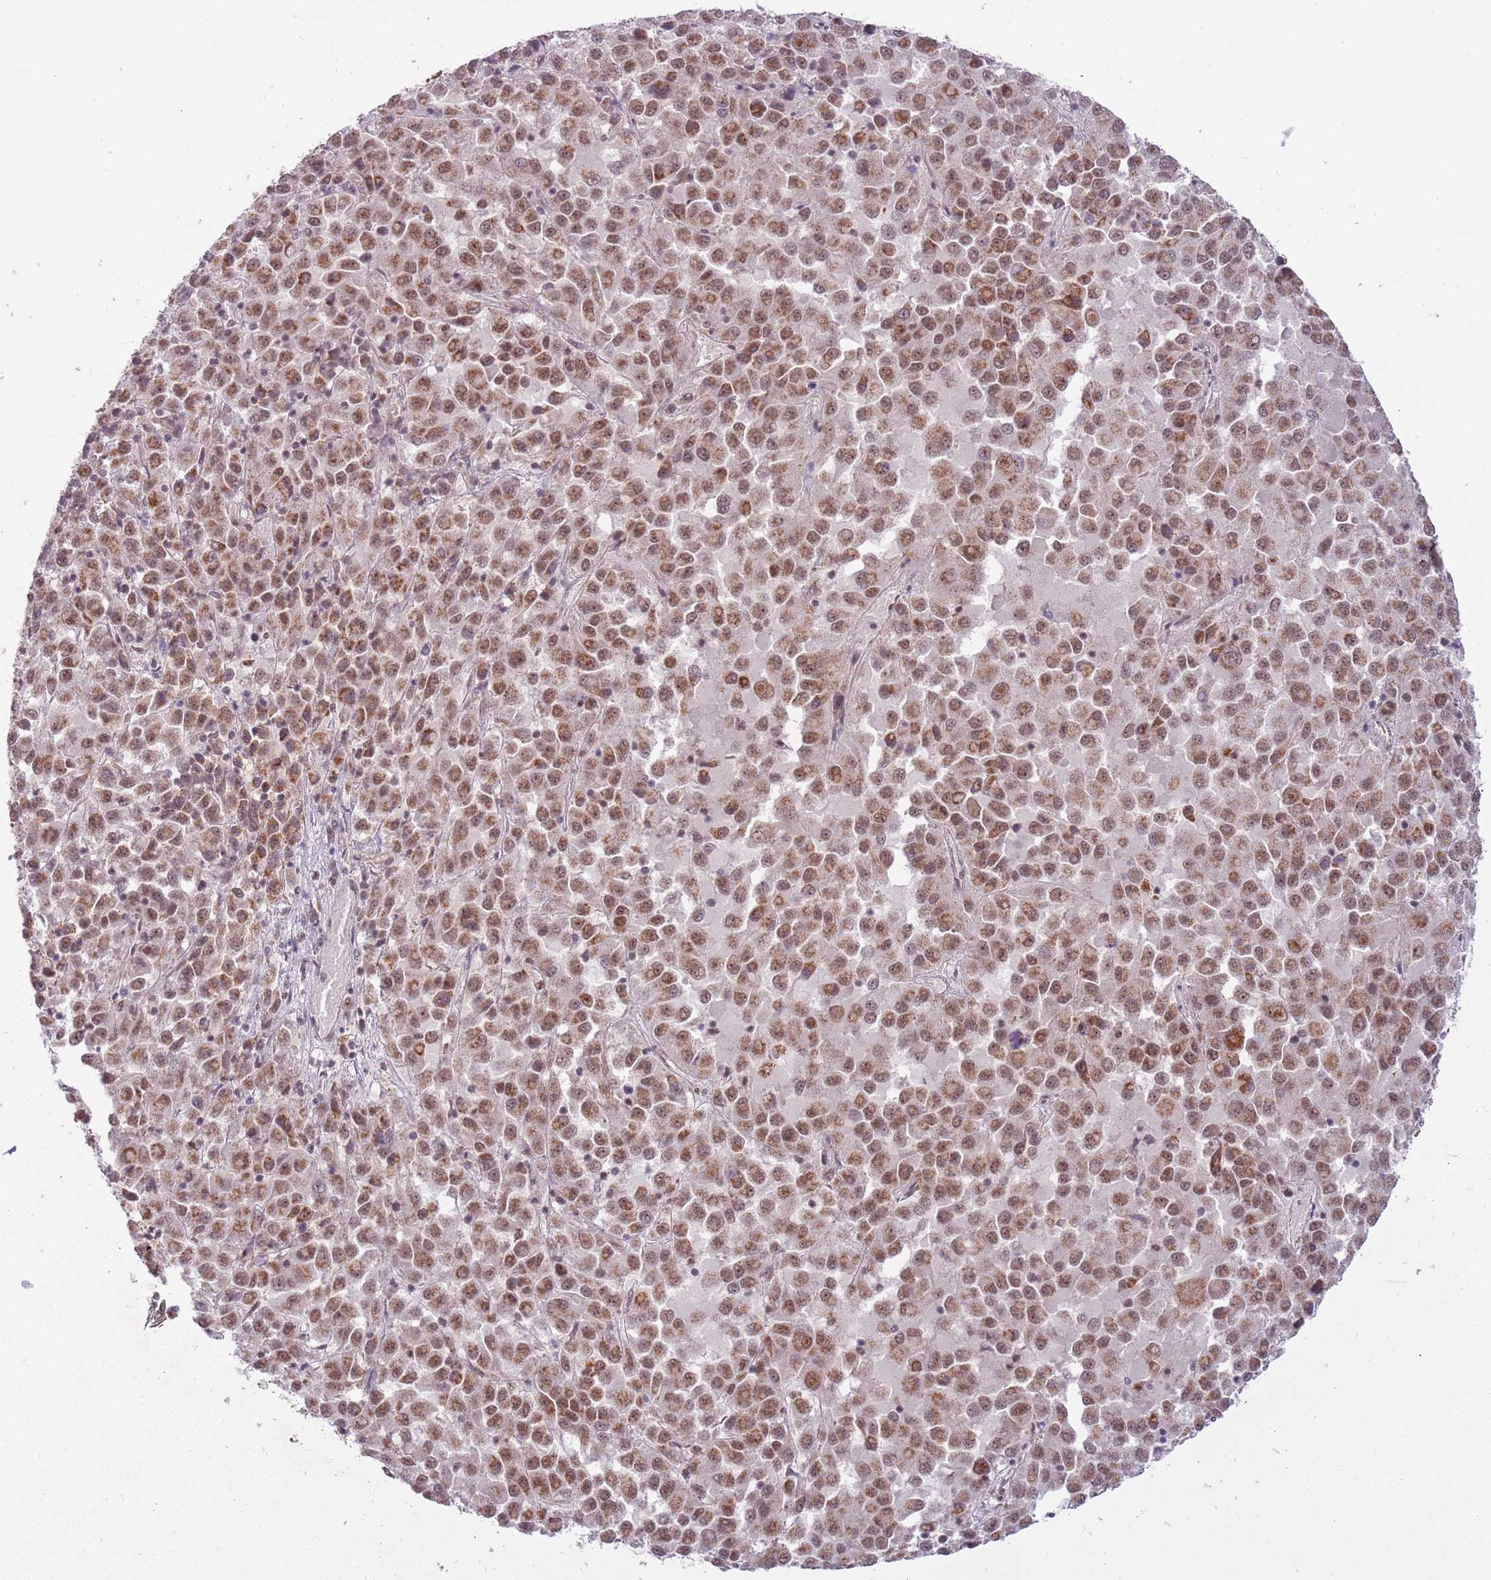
{"staining": {"intensity": "moderate", "quantity": ">75%", "location": "nuclear"}, "tissue": "melanoma", "cell_type": "Tumor cells", "image_type": "cancer", "snomed": [{"axis": "morphology", "description": "Malignant melanoma, Metastatic site"}, {"axis": "topography", "description": "Lung"}], "caption": "Immunohistochemistry histopathology image of malignant melanoma (metastatic site) stained for a protein (brown), which reveals medium levels of moderate nuclear positivity in about >75% of tumor cells.", "gene": "FAM120AOS", "patient": {"sex": "male", "age": 64}}